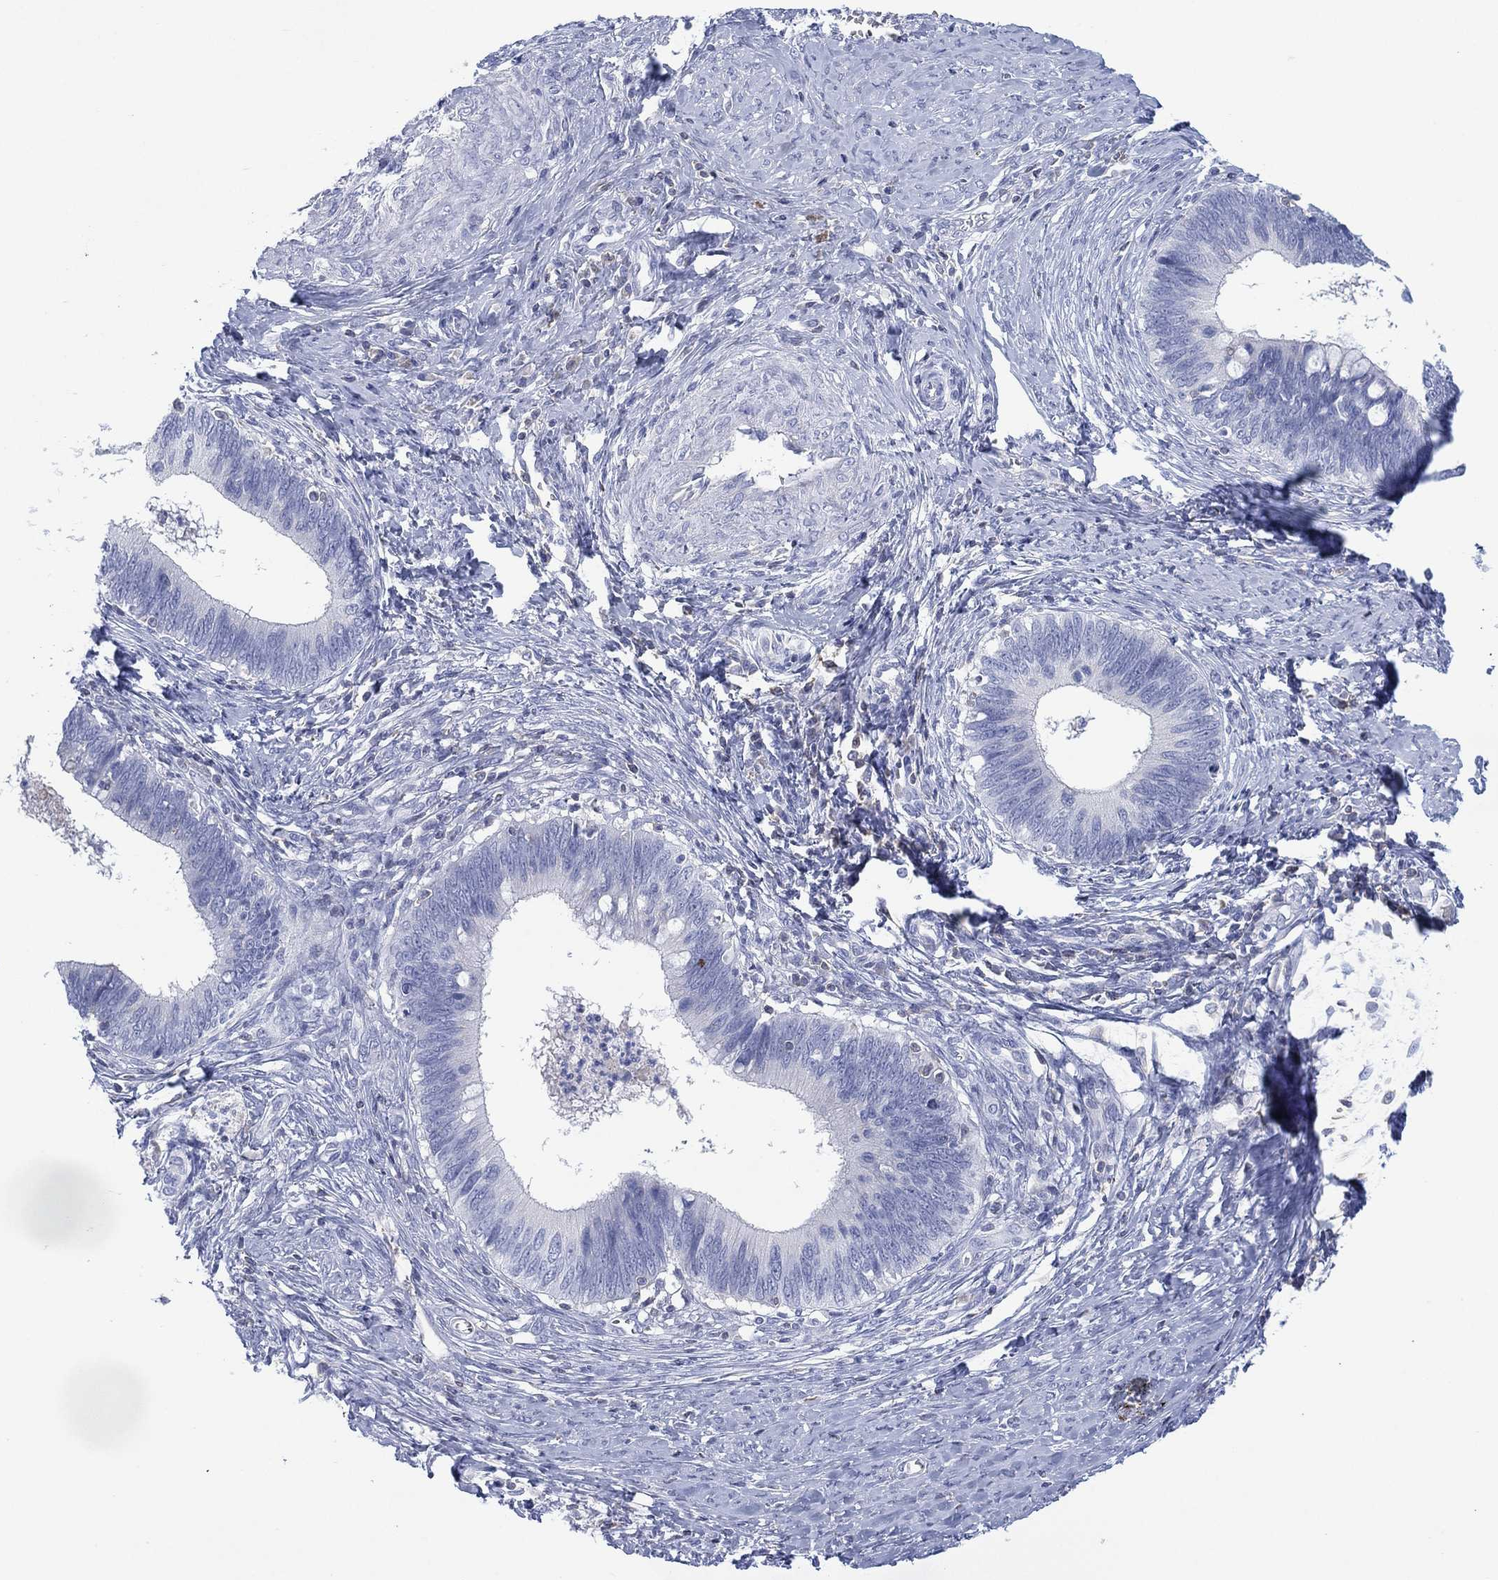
{"staining": {"intensity": "negative", "quantity": "none", "location": "none"}, "tissue": "cervical cancer", "cell_type": "Tumor cells", "image_type": "cancer", "snomed": [{"axis": "morphology", "description": "Adenocarcinoma, NOS"}, {"axis": "topography", "description": "Cervix"}], "caption": "A high-resolution image shows IHC staining of cervical cancer (adenocarcinoma), which shows no significant positivity in tumor cells.", "gene": "SEPTIN1", "patient": {"sex": "female", "age": 42}}